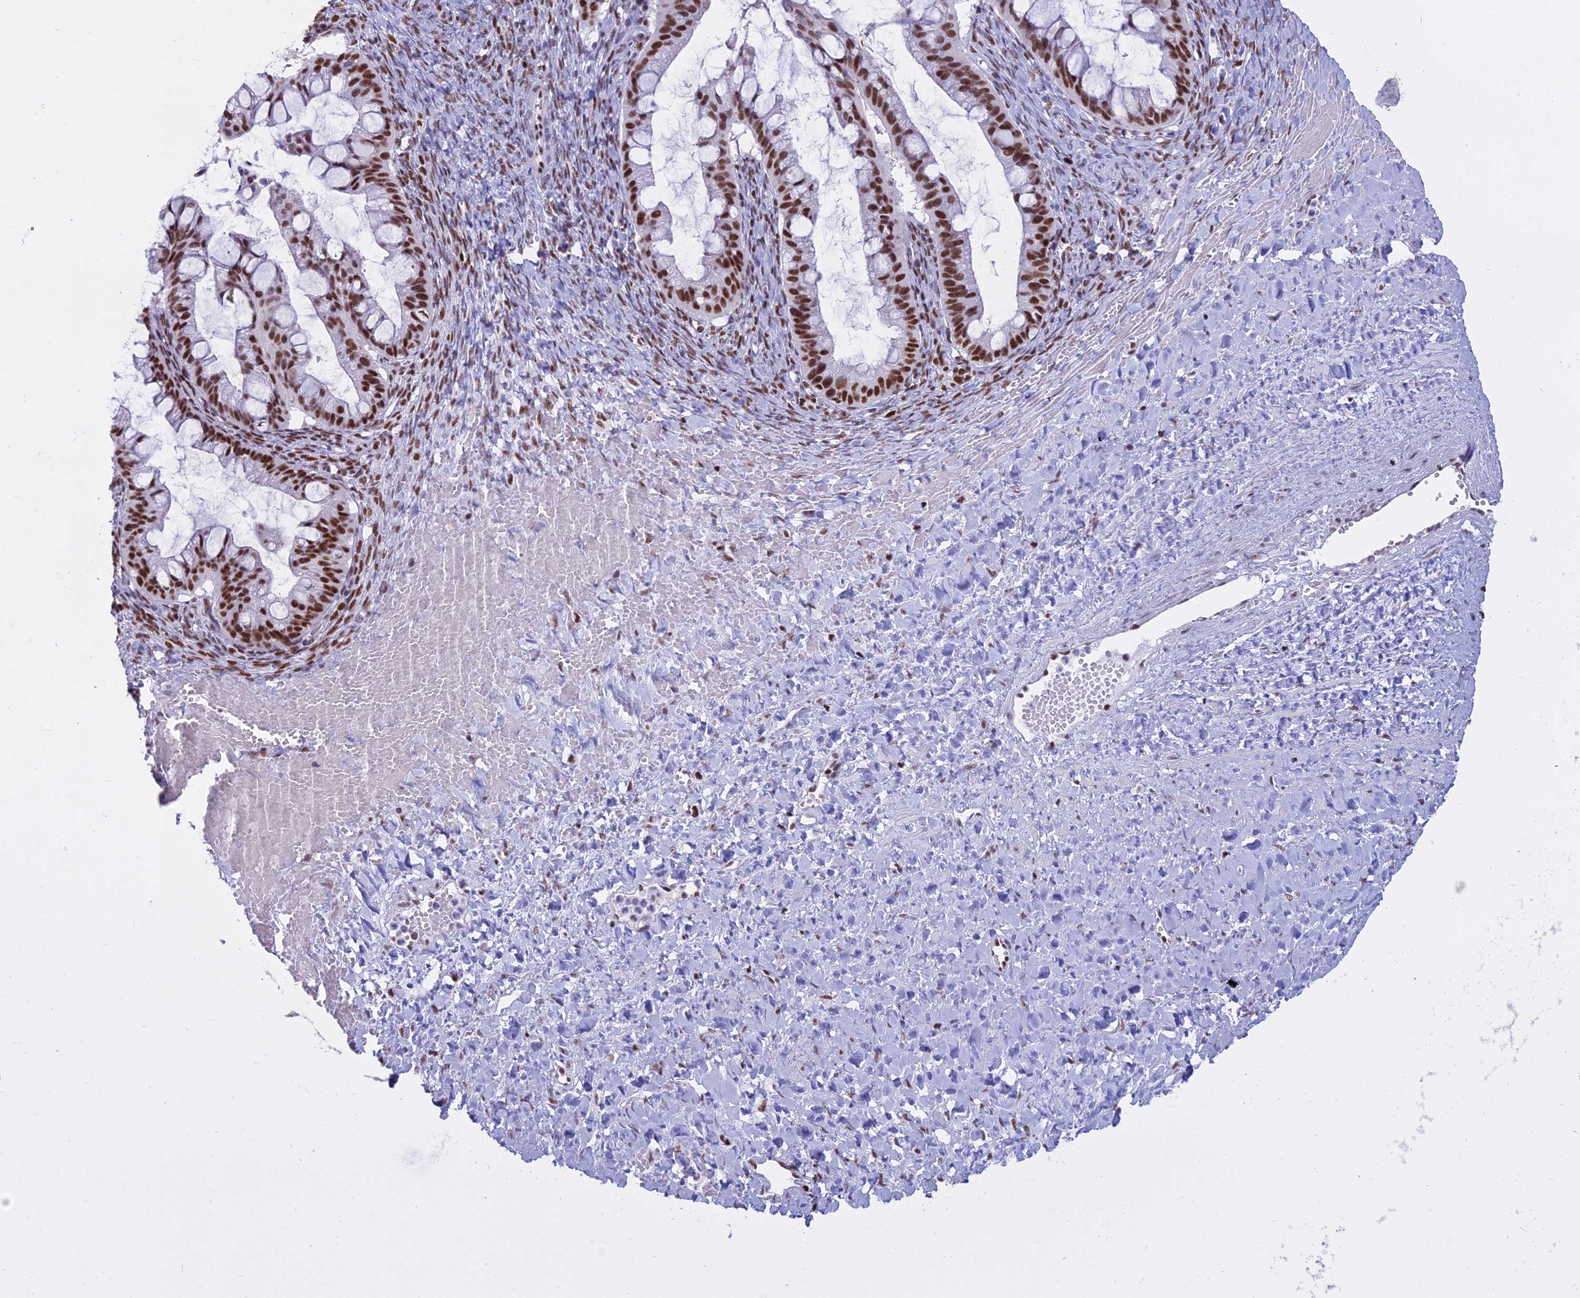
{"staining": {"intensity": "strong", "quantity": ">75%", "location": "nuclear"}, "tissue": "ovarian cancer", "cell_type": "Tumor cells", "image_type": "cancer", "snomed": [{"axis": "morphology", "description": "Cystadenocarcinoma, mucinous, NOS"}, {"axis": "topography", "description": "Ovary"}], "caption": "A histopathology image of ovarian cancer (mucinous cystadenocarcinoma) stained for a protein displays strong nuclear brown staining in tumor cells.", "gene": "PARP1", "patient": {"sex": "female", "age": 73}}